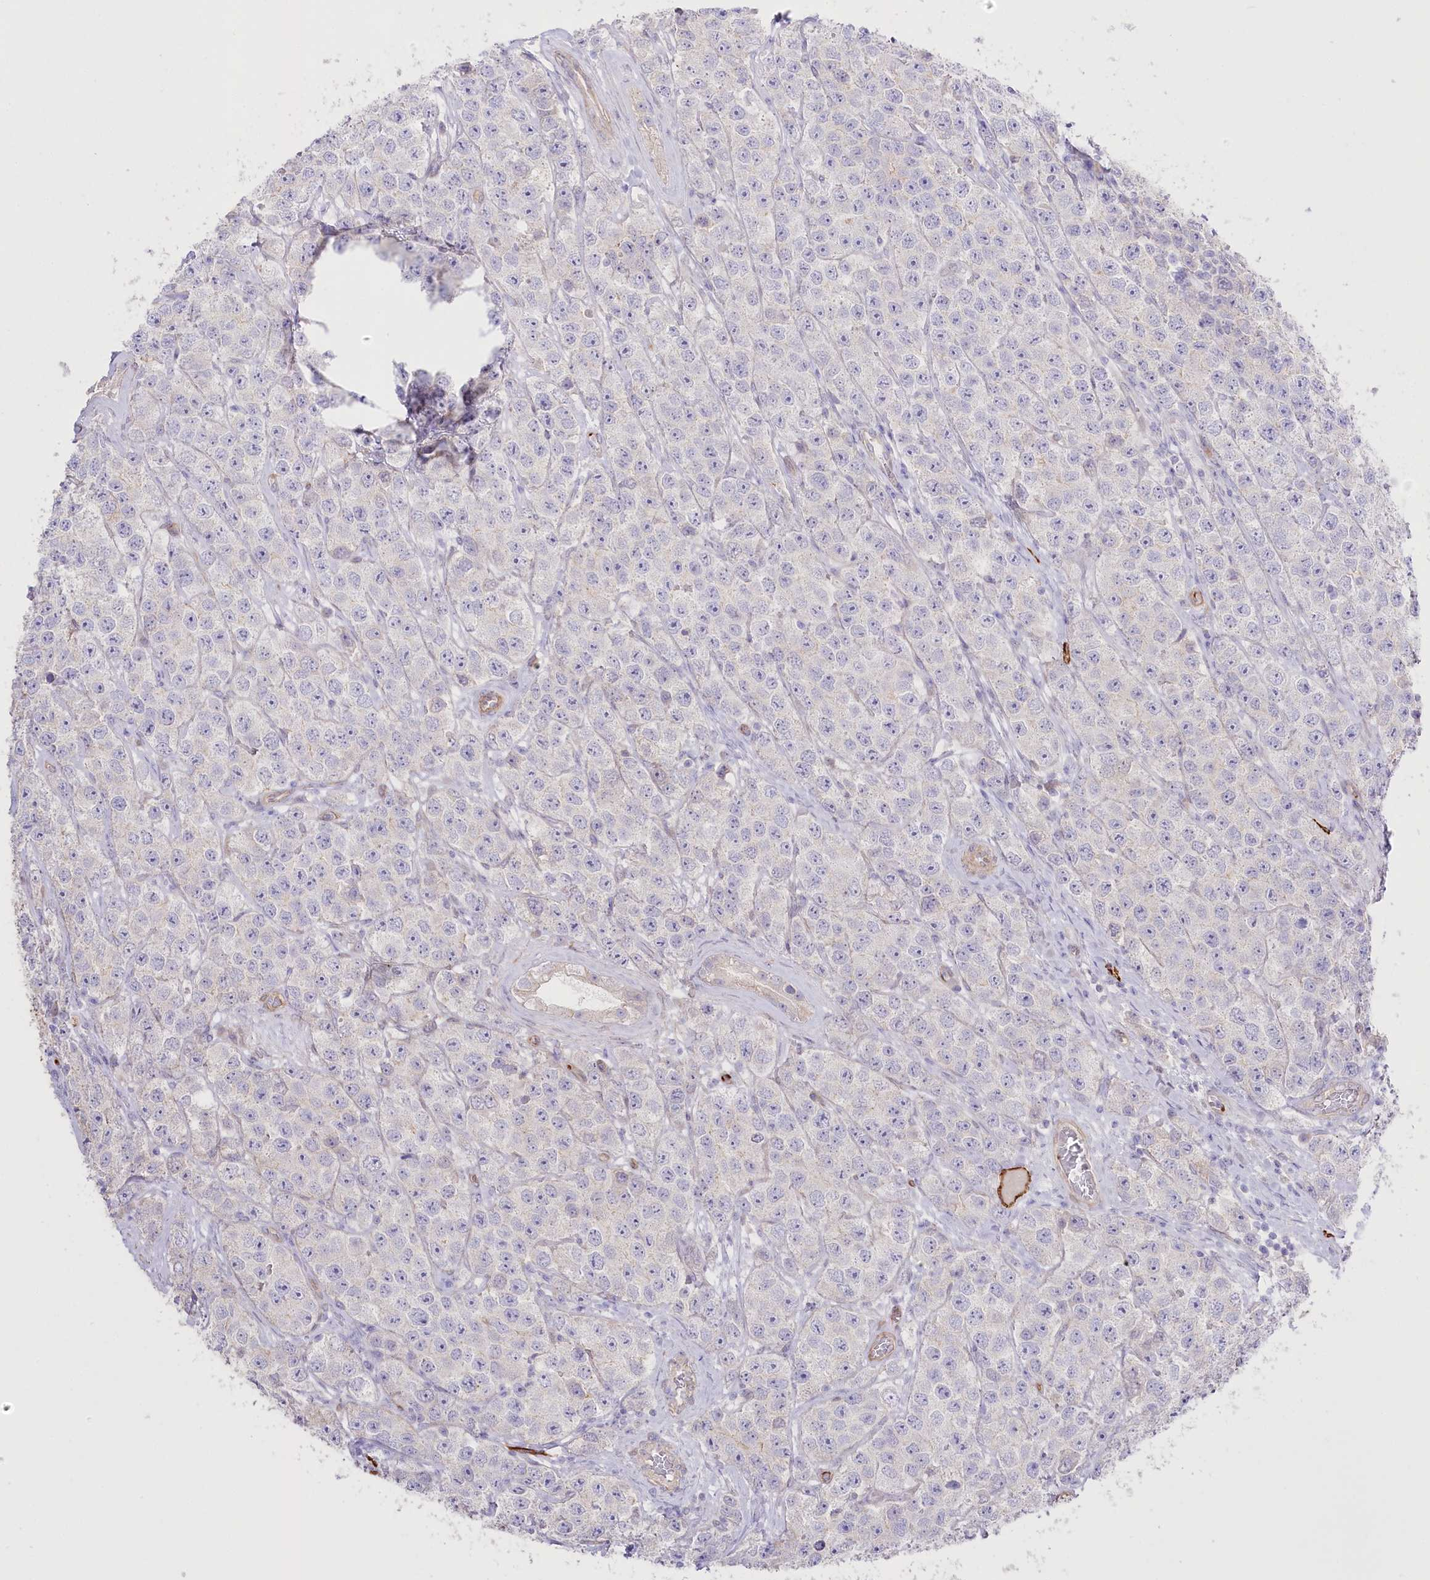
{"staining": {"intensity": "negative", "quantity": "none", "location": "none"}, "tissue": "testis cancer", "cell_type": "Tumor cells", "image_type": "cancer", "snomed": [{"axis": "morphology", "description": "Seminoma, NOS"}, {"axis": "topography", "description": "Testis"}], "caption": "There is no significant expression in tumor cells of testis cancer.", "gene": "SLC39A10", "patient": {"sex": "male", "age": 28}}